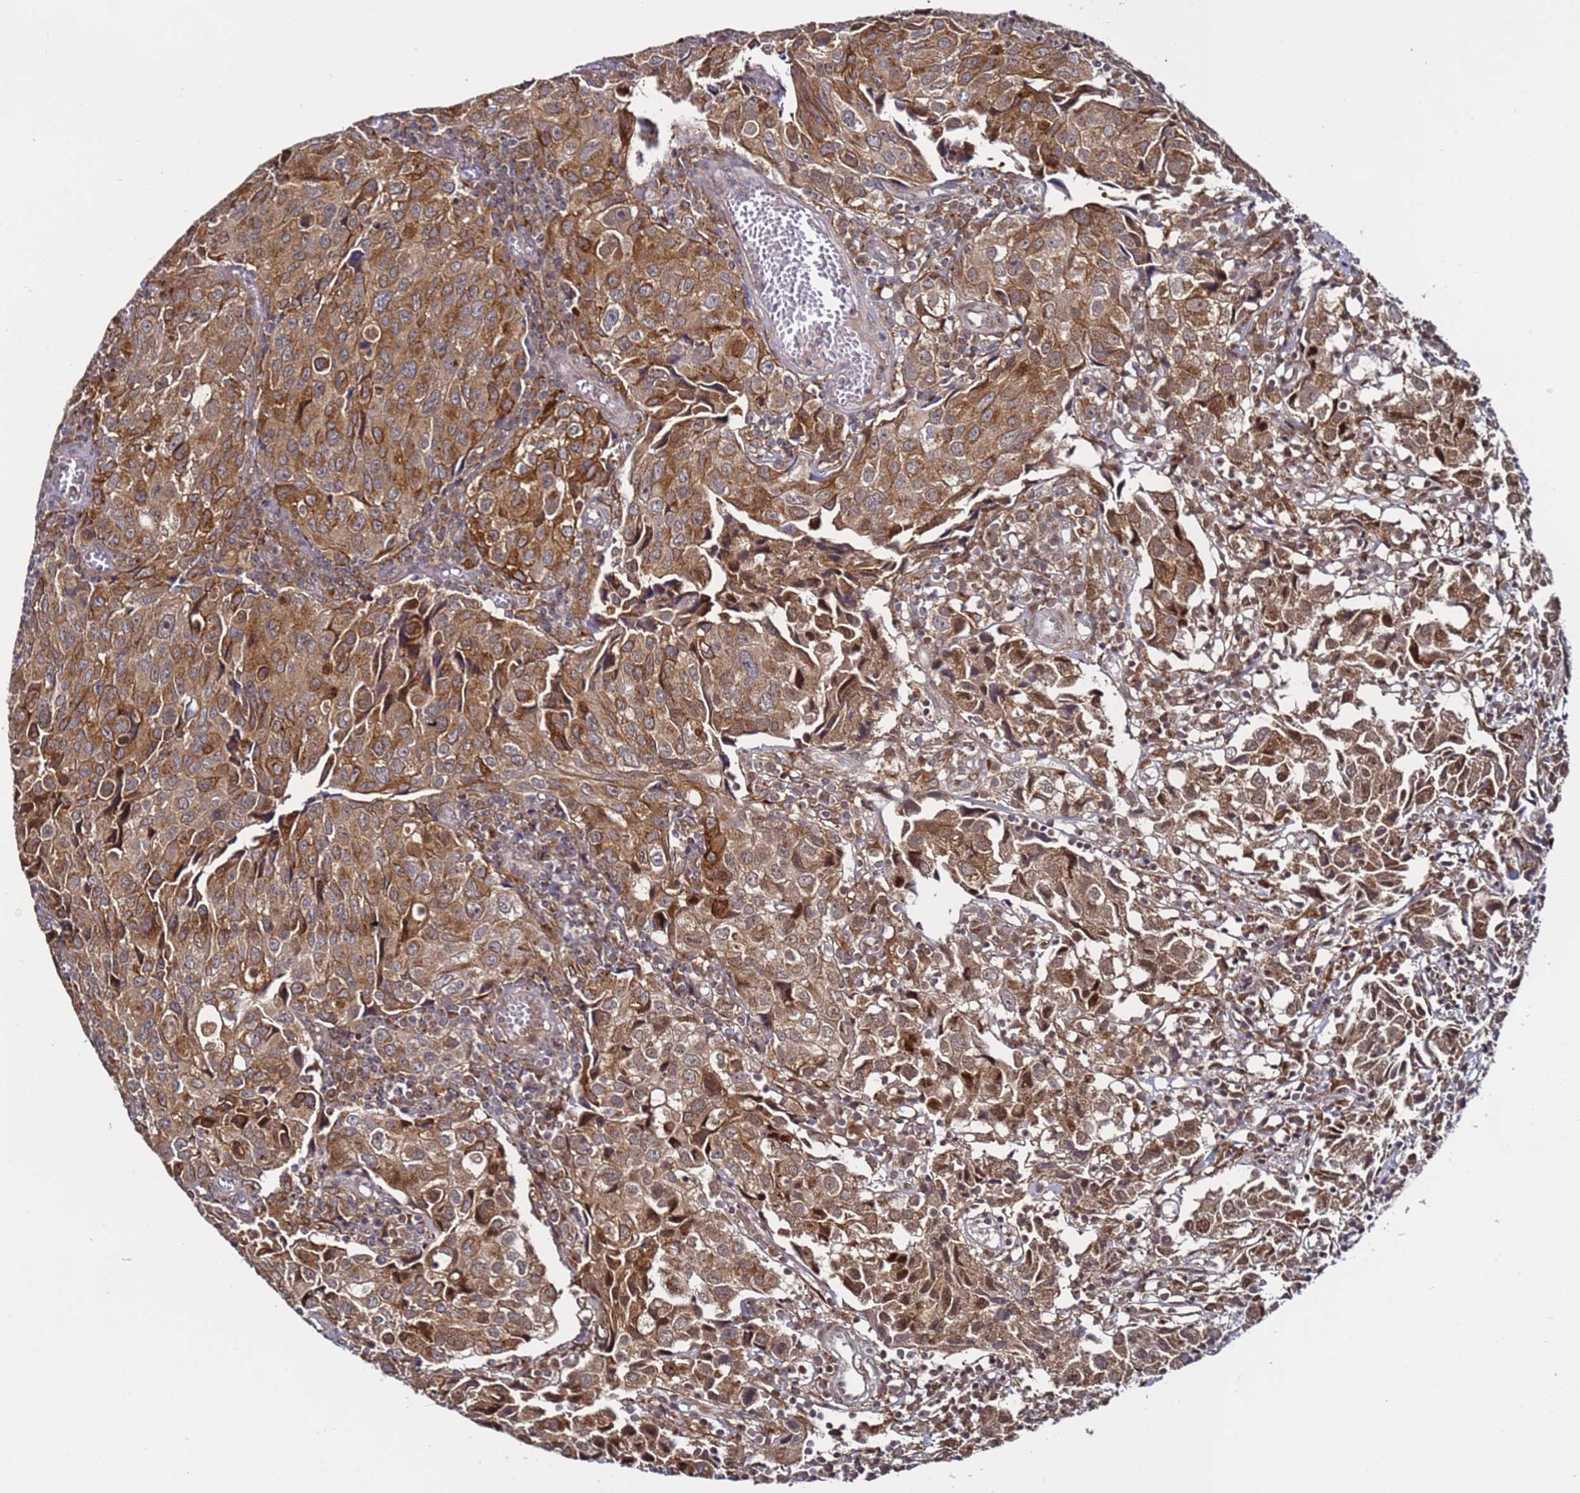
{"staining": {"intensity": "moderate", "quantity": ">75%", "location": "cytoplasmic/membranous"}, "tissue": "urothelial cancer", "cell_type": "Tumor cells", "image_type": "cancer", "snomed": [{"axis": "morphology", "description": "Urothelial carcinoma, High grade"}, {"axis": "topography", "description": "Urinary bladder"}], "caption": "Immunohistochemical staining of urothelial cancer shows medium levels of moderate cytoplasmic/membranous staining in approximately >75% of tumor cells.", "gene": "TMEM176B", "patient": {"sex": "female", "age": 75}}